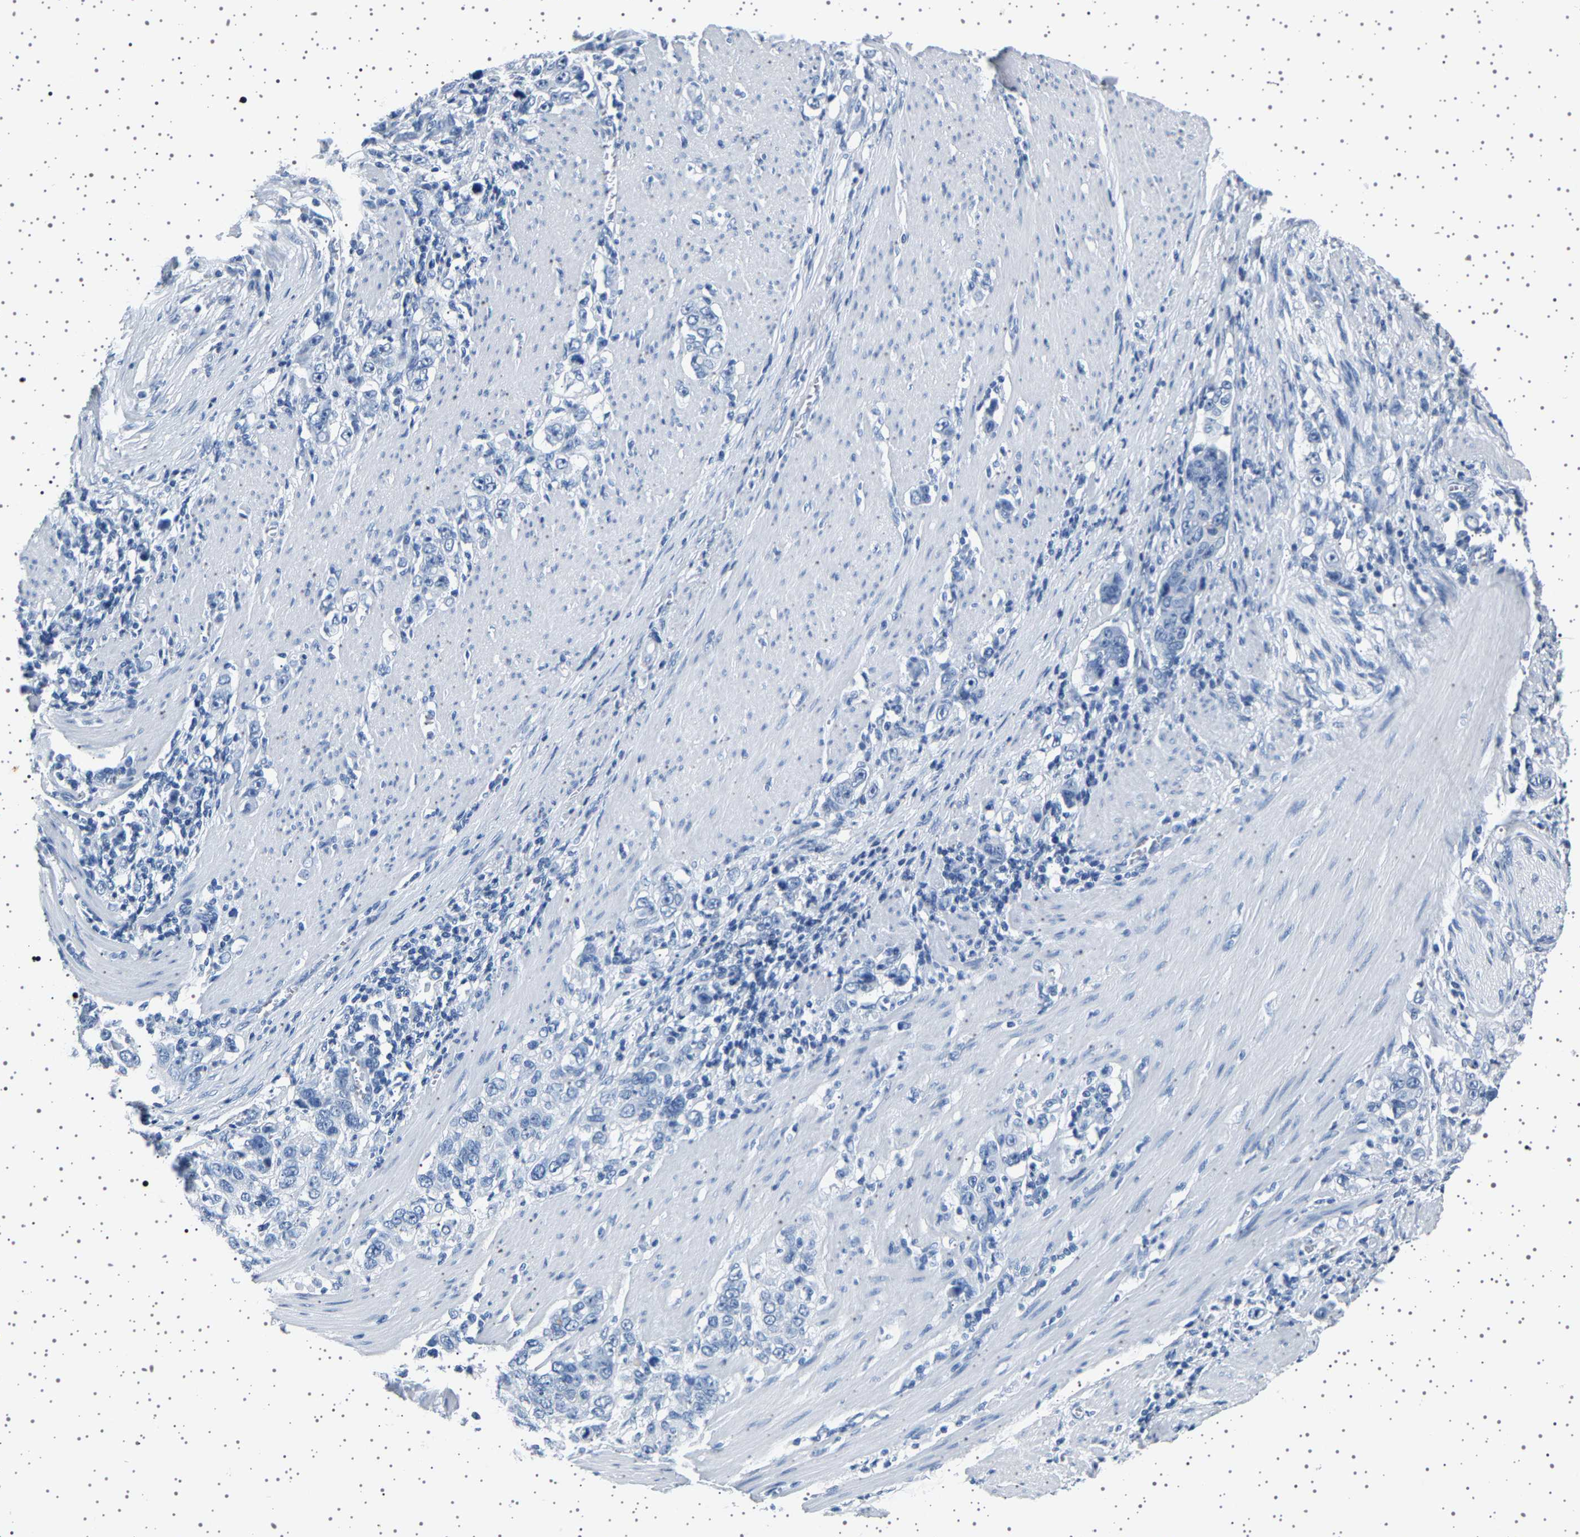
{"staining": {"intensity": "negative", "quantity": "none", "location": "none"}, "tissue": "stomach cancer", "cell_type": "Tumor cells", "image_type": "cancer", "snomed": [{"axis": "morphology", "description": "Adenocarcinoma, NOS"}, {"axis": "topography", "description": "Stomach, lower"}], "caption": "Stomach cancer was stained to show a protein in brown. There is no significant expression in tumor cells.", "gene": "TFF3", "patient": {"sex": "female", "age": 72}}